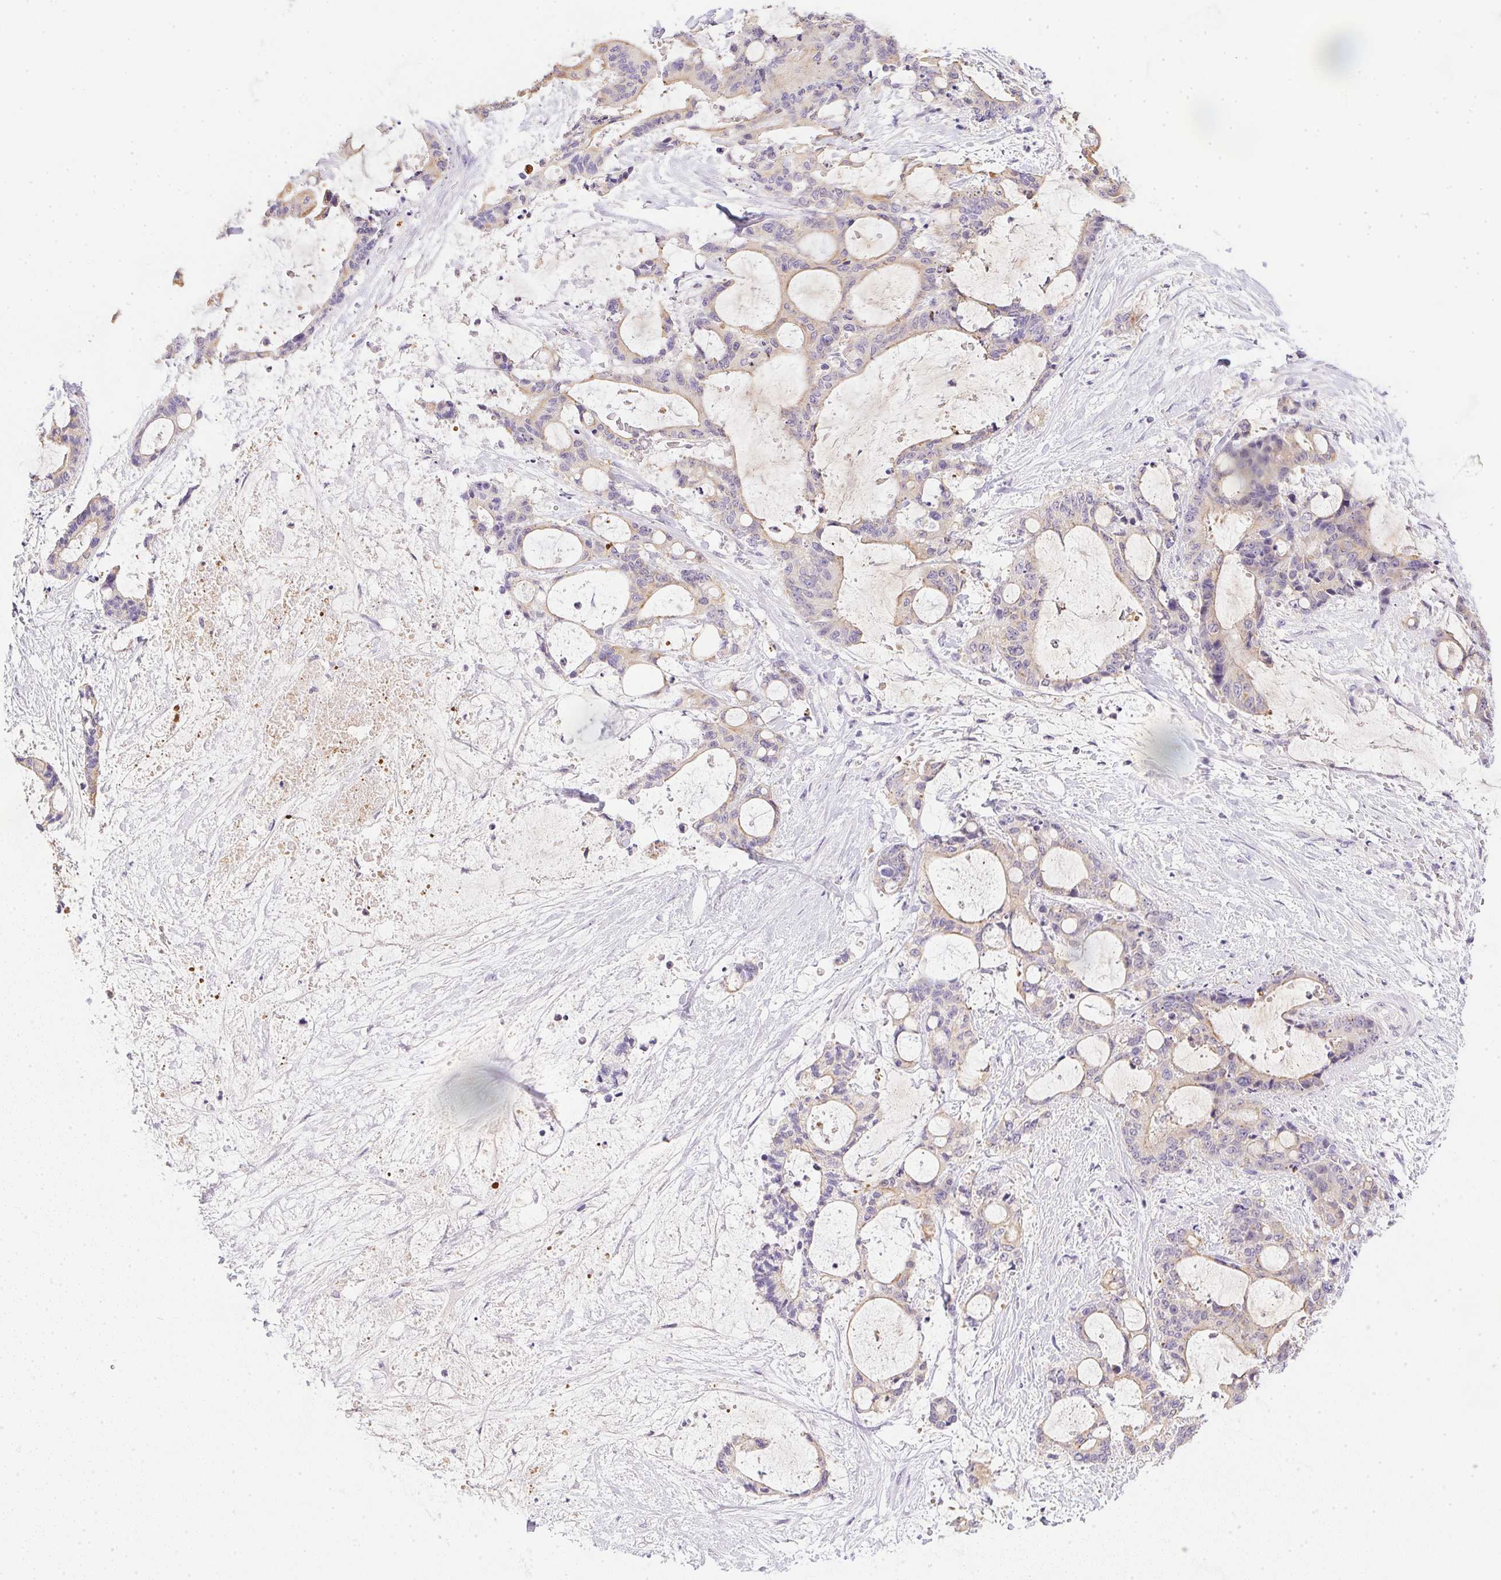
{"staining": {"intensity": "weak", "quantity": "<25%", "location": "cytoplasmic/membranous"}, "tissue": "liver cancer", "cell_type": "Tumor cells", "image_type": "cancer", "snomed": [{"axis": "morphology", "description": "Normal tissue, NOS"}, {"axis": "morphology", "description": "Cholangiocarcinoma"}, {"axis": "topography", "description": "Liver"}, {"axis": "topography", "description": "Peripheral nerve tissue"}], "caption": "Liver cancer stained for a protein using immunohistochemistry demonstrates no positivity tumor cells.", "gene": "SLC17A7", "patient": {"sex": "female", "age": 73}}